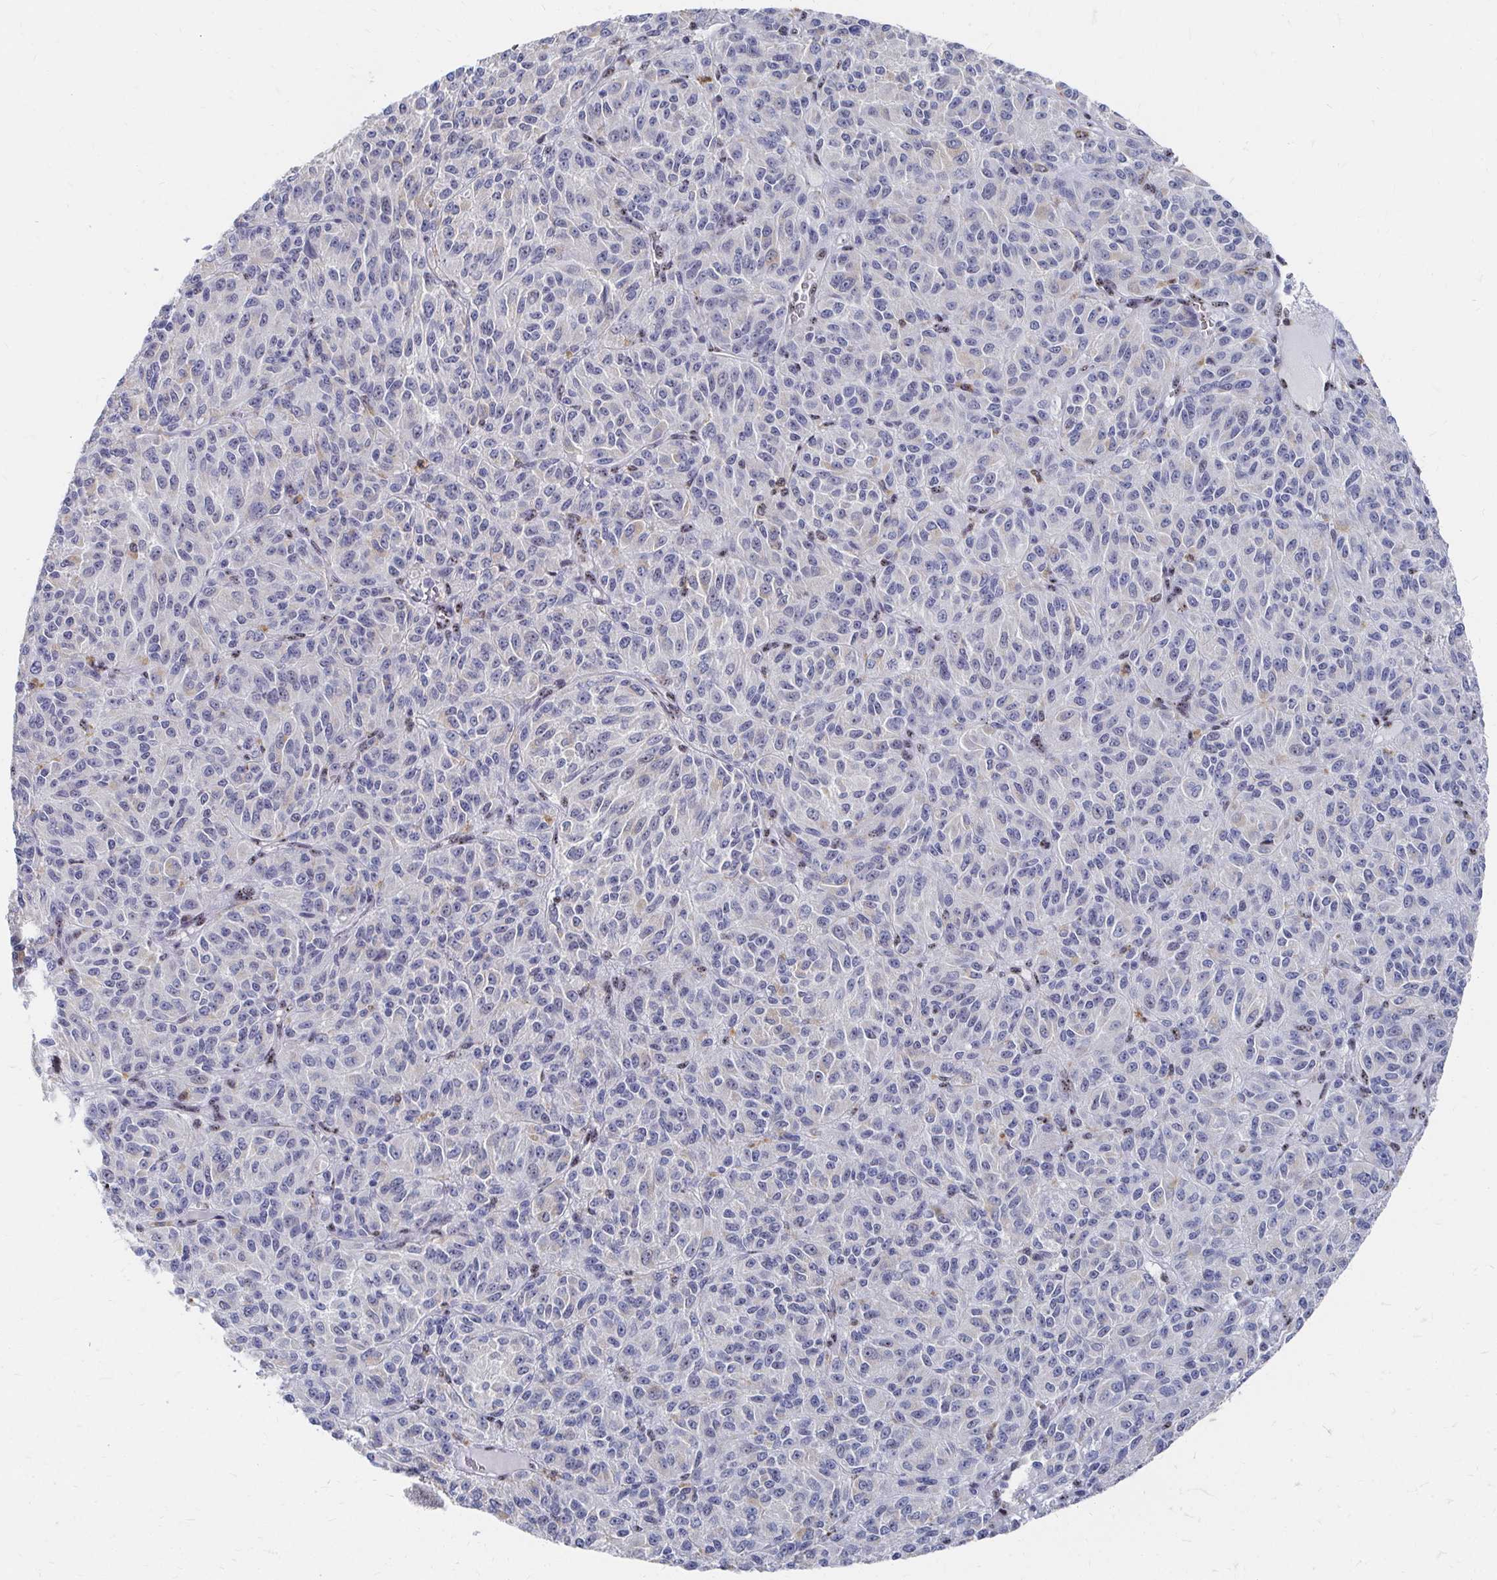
{"staining": {"intensity": "negative", "quantity": "none", "location": "none"}, "tissue": "melanoma", "cell_type": "Tumor cells", "image_type": "cancer", "snomed": [{"axis": "morphology", "description": "Malignant melanoma, Metastatic site"}, {"axis": "topography", "description": "Brain"}], "caption": "Malignant melanoma (metastatic site) stained for a protein using IHC demonstrates no expression tumor cells.", "gene": "CLIC3", "patient": {"sex": "female", "age": 56}}